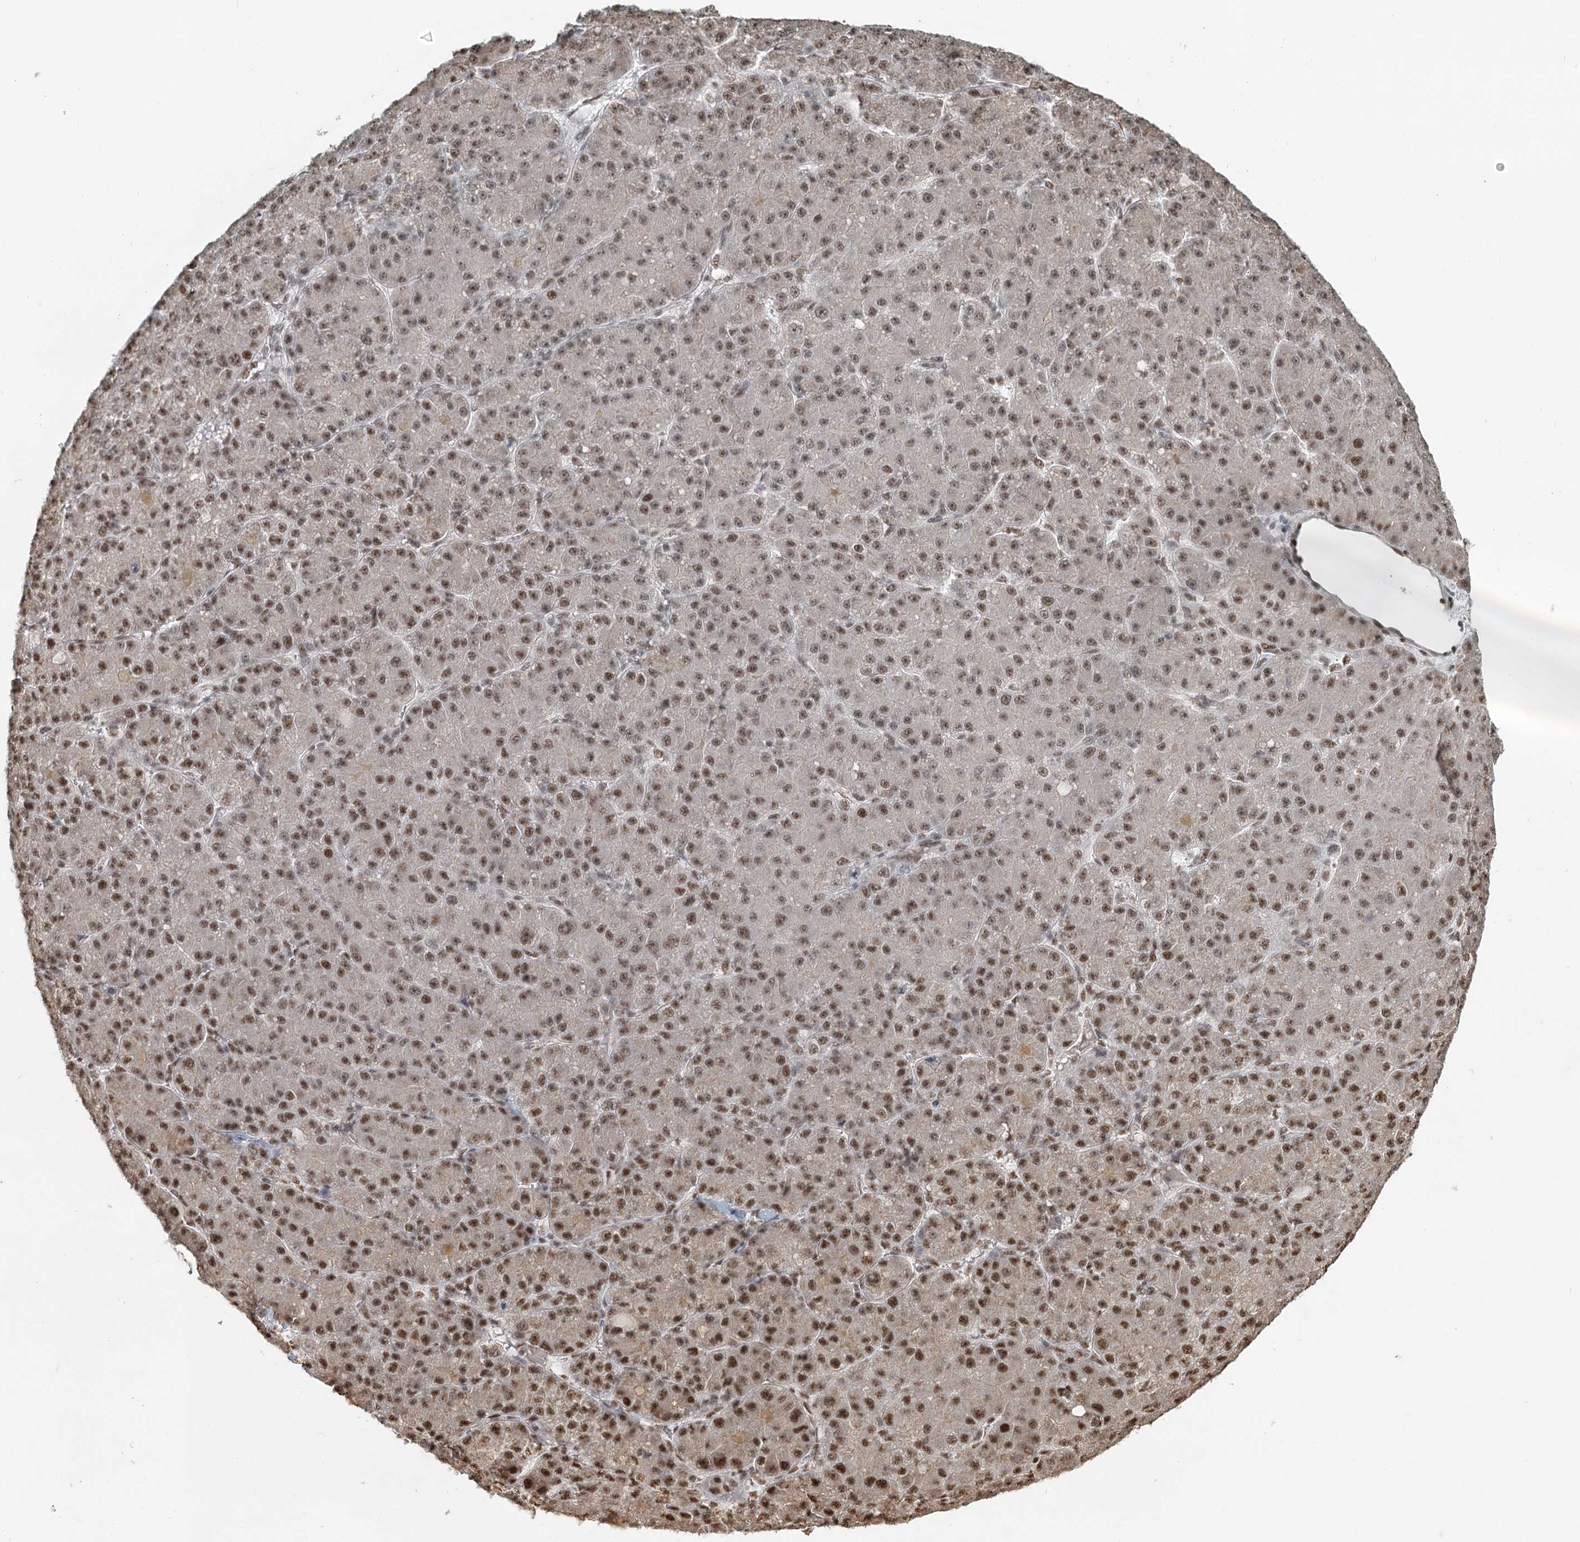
{"staining": {"intensity": "moderate", "quantity": "25%-75%", "location": "nuclear"}, "tissue": "liver cancer", "cell_type": "Tumor cells", "image_type": "cancer", "snomed": [{"axis": "morphology", "description": "Carcinoma, Hepatocellular, NOS"}, {"axis": "topography", "description": "Liver"}], "caption": "This photomicrograph shows immunohistochemistry staining of human liver cancer, with medium moderate nuclear positivity in approximately 25%-75% of tumor cells.", "gene": "GPALPP1", "patient": {"sex": "male", "age": 67}}